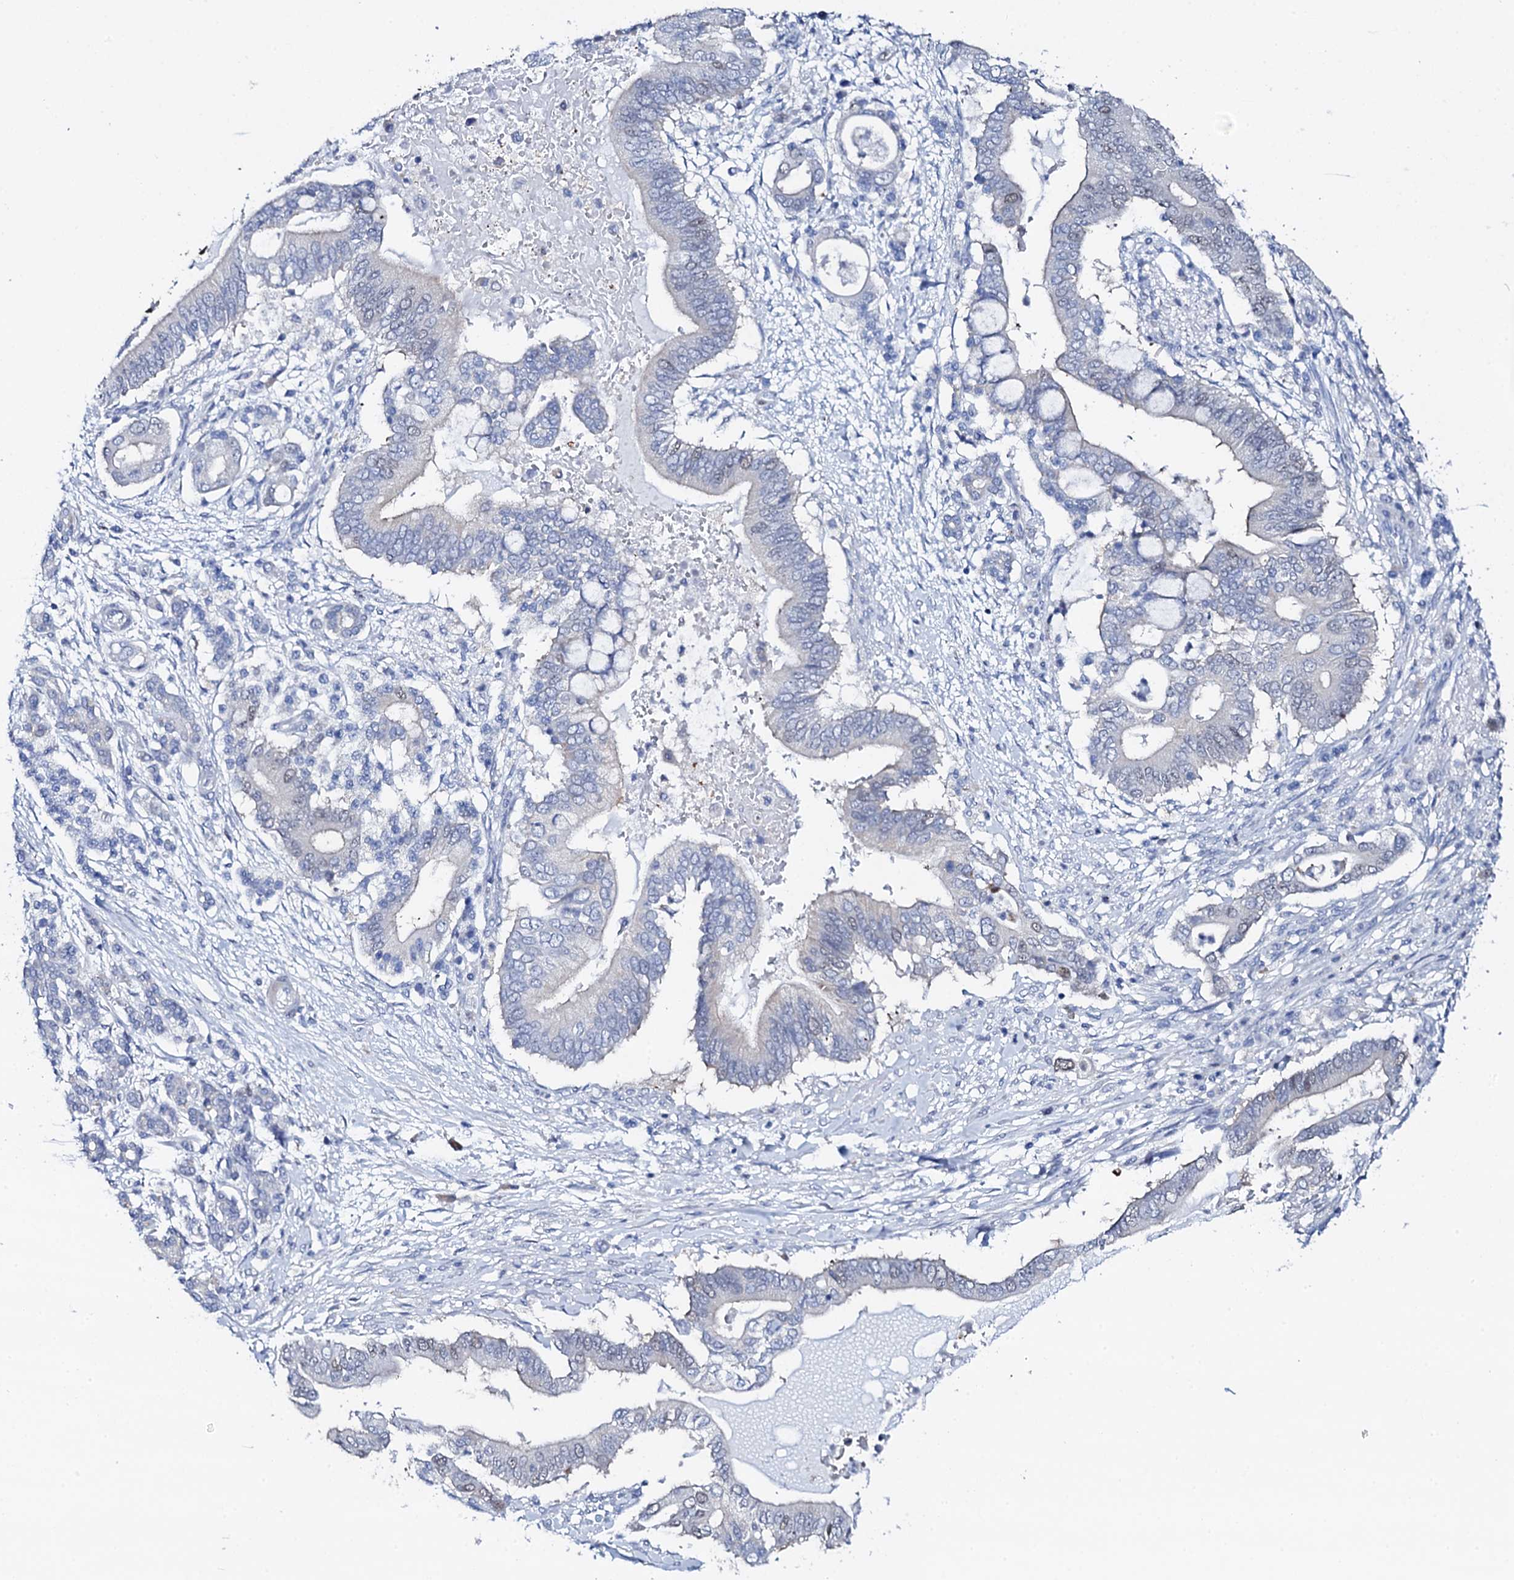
{"staining": {"intensity": "negative", "quantity": "none", "location": "none"}, "tissue": "pancreatic cancer", "cell_type": "Tumor cells", "image_type": "cancer", "snomed": [{"axis": "morphology", "description": "Adenocarcinoma, NOS"}, {"axis": "topography", "description": "Pancreas"}], "caption": "This is an immunohistochemistry image of human adenocarcinoma (pancreatic). There is no staining in tumor cells.", "gene": "NUDT13", "patient": {"sex": "male", "age": 68}}